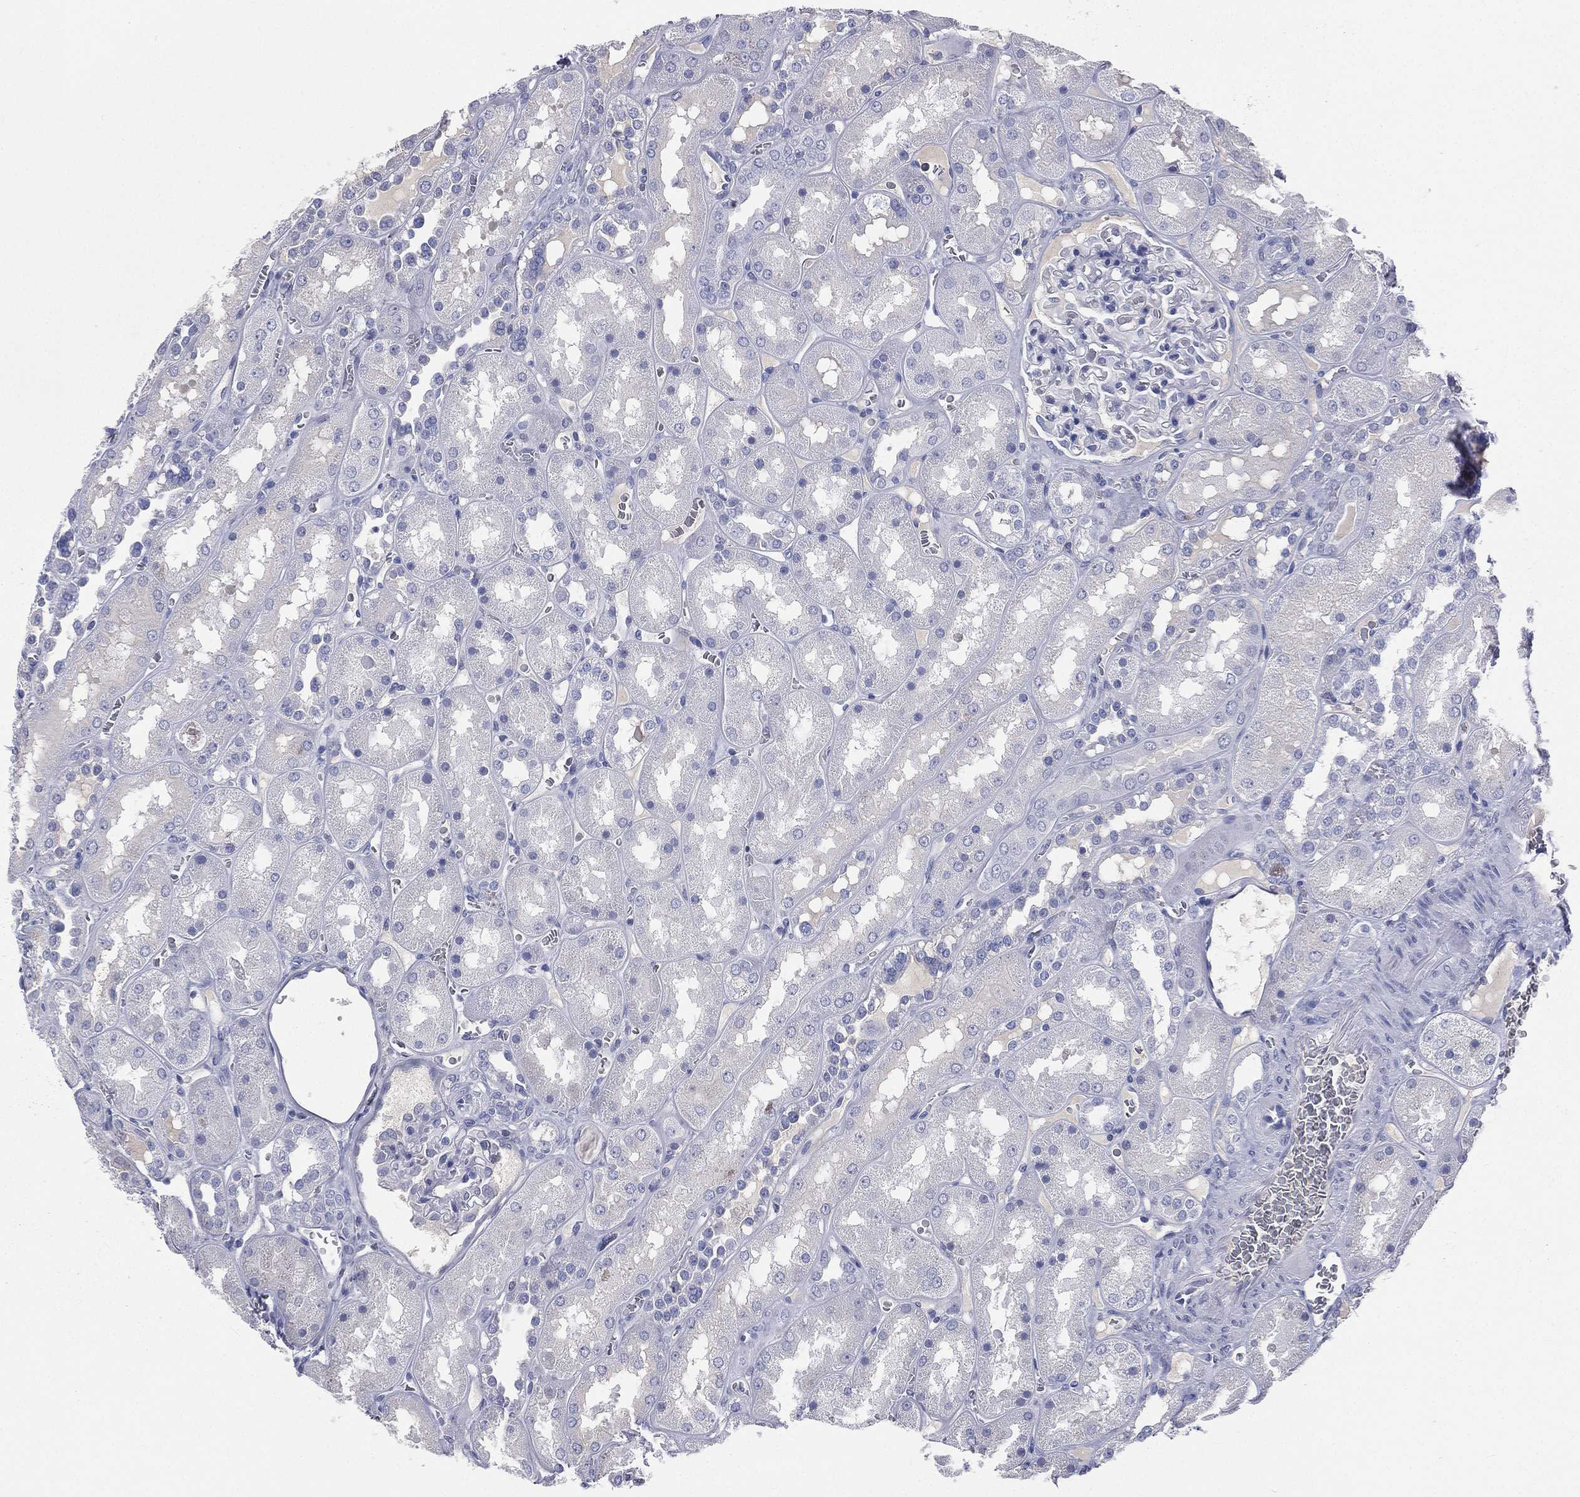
{"staining": {"intensity": "negative", "quantity": "none", "location": "none"}, "tissue": "kidney", "cell_type": "Cells in glomeruli", "image_type": "normal", "snomed": [{"axis": "morphology", "description": "Normal tissue, NOS"}, {"axis": "topography", "description": "Kidney"}], "caption": "There is no significant expression in cells in glomeruli of kidney.", "gene": "CD3D", "patient": {"sex": "male", "age": 73}}